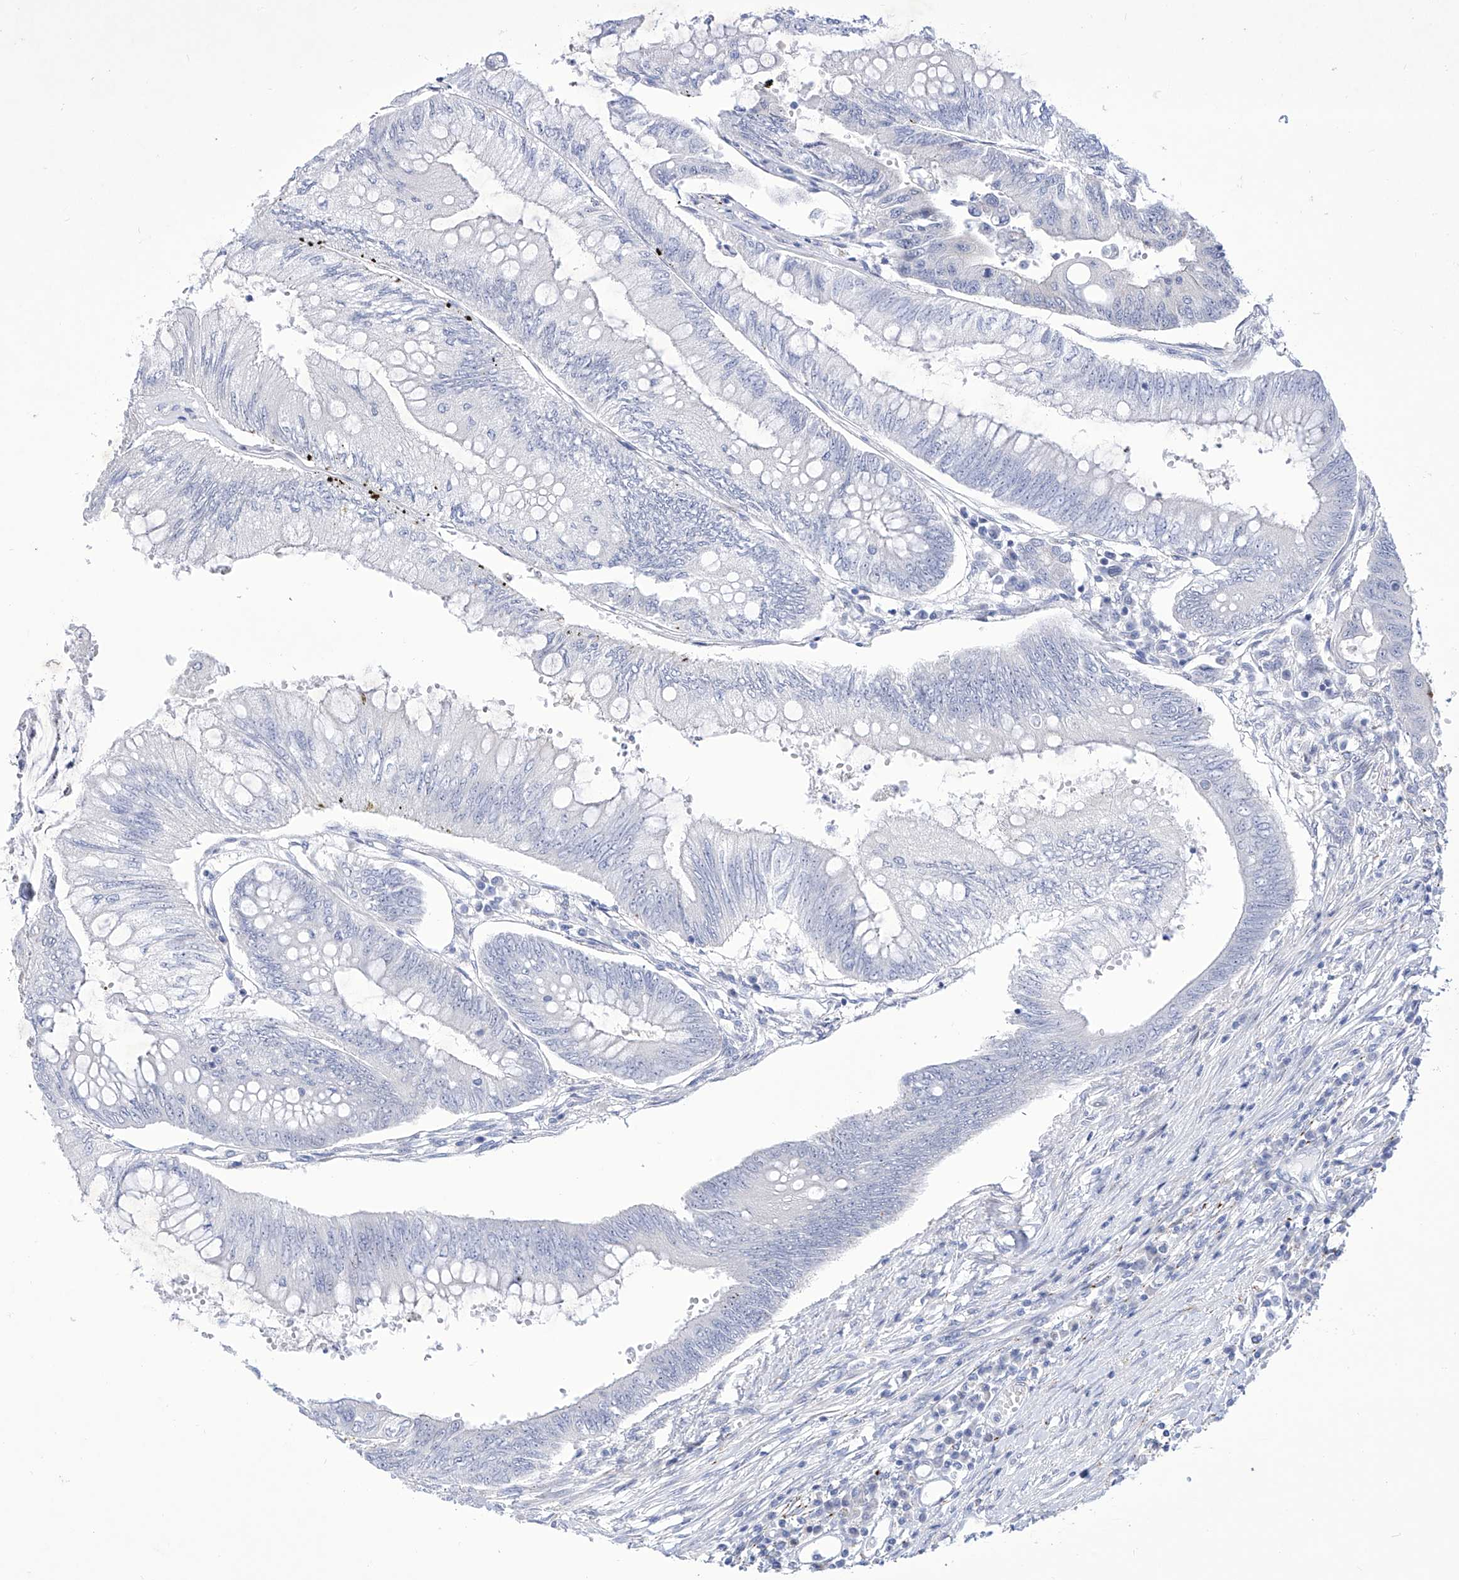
{"staining": {"intensity": "negative", "quantity": "none", "location": "none"}, "tissue": "colorectal cancer", "cell_type": "Tumor cells", "image_type": "cancer", "snomed": [{"axis": "morphology", "description": "Adenoma, NOS"}, {"axis": "morphology", "description": "Adenocarcinoma, NOS"}, {"axis": "topography", "description": "Colon"}], "caption": "Immunohistochemical staining of human colorectal cancer shows no significant positivity in tumor cells.", "gene": "C1orf87", "patient": {"sex": "male", "age": 79}}